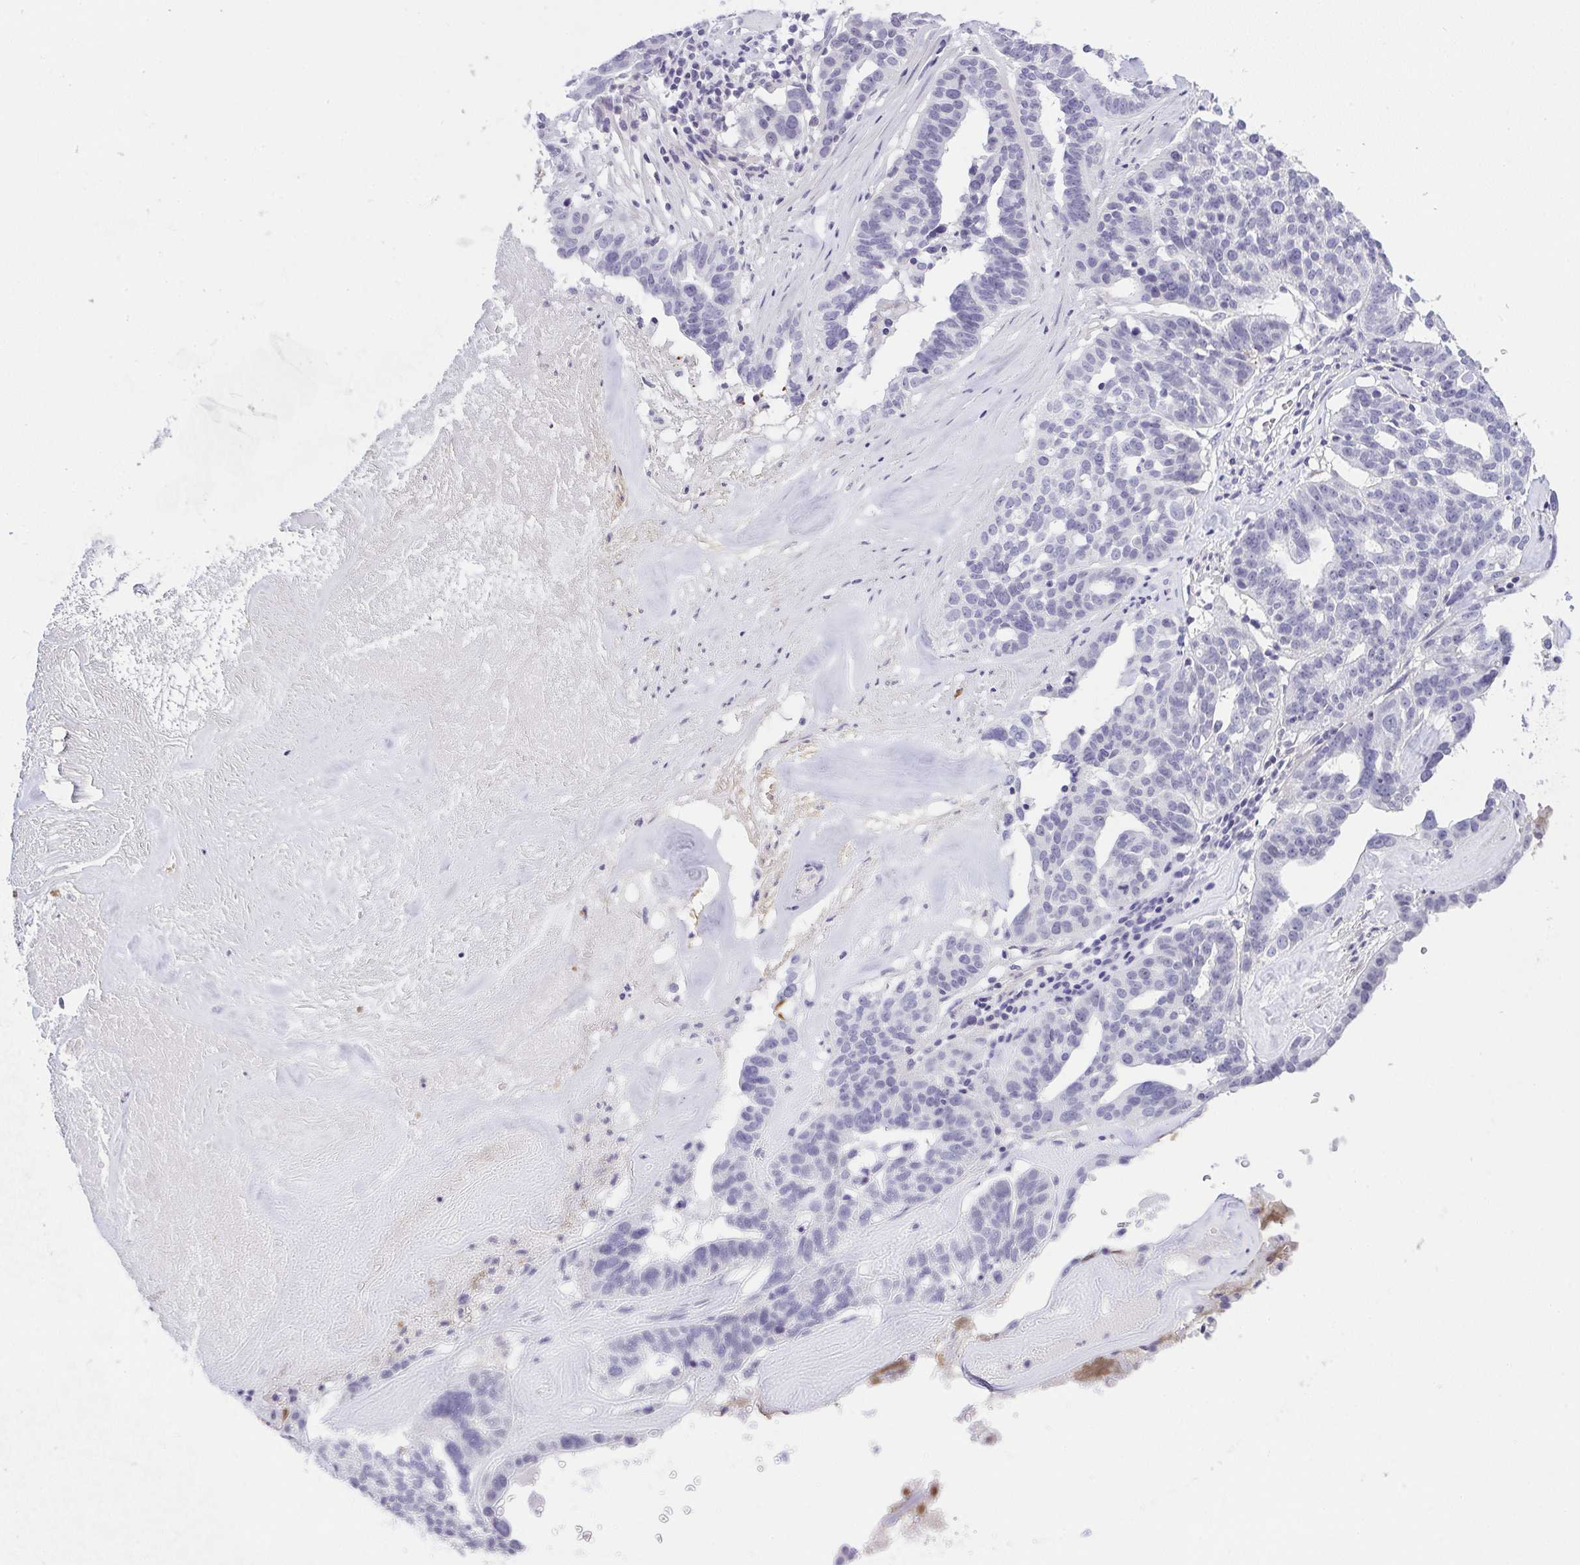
{"staining": {"intensity": "negative", "quantity": "none", "location": "none"}, "tissue": "ovarian cancer", "cell_type": "Tumor cells", "image_type": "cancer", "snomed": [{"axis": "morphology", "description": "Cystadenocarcinoma, serous, NOS"}, {"axis": "topography", "description": "Ovary"}], "caption": "DAB (3,3'-diaminobenzidine) immunohistochemical staining of serous cystadenocarcinoma (ovarian) exhibits no significant positivity in tumor cells.", "gene": "CACNA1S", "patient": {"sex": "female", "age": 59}}